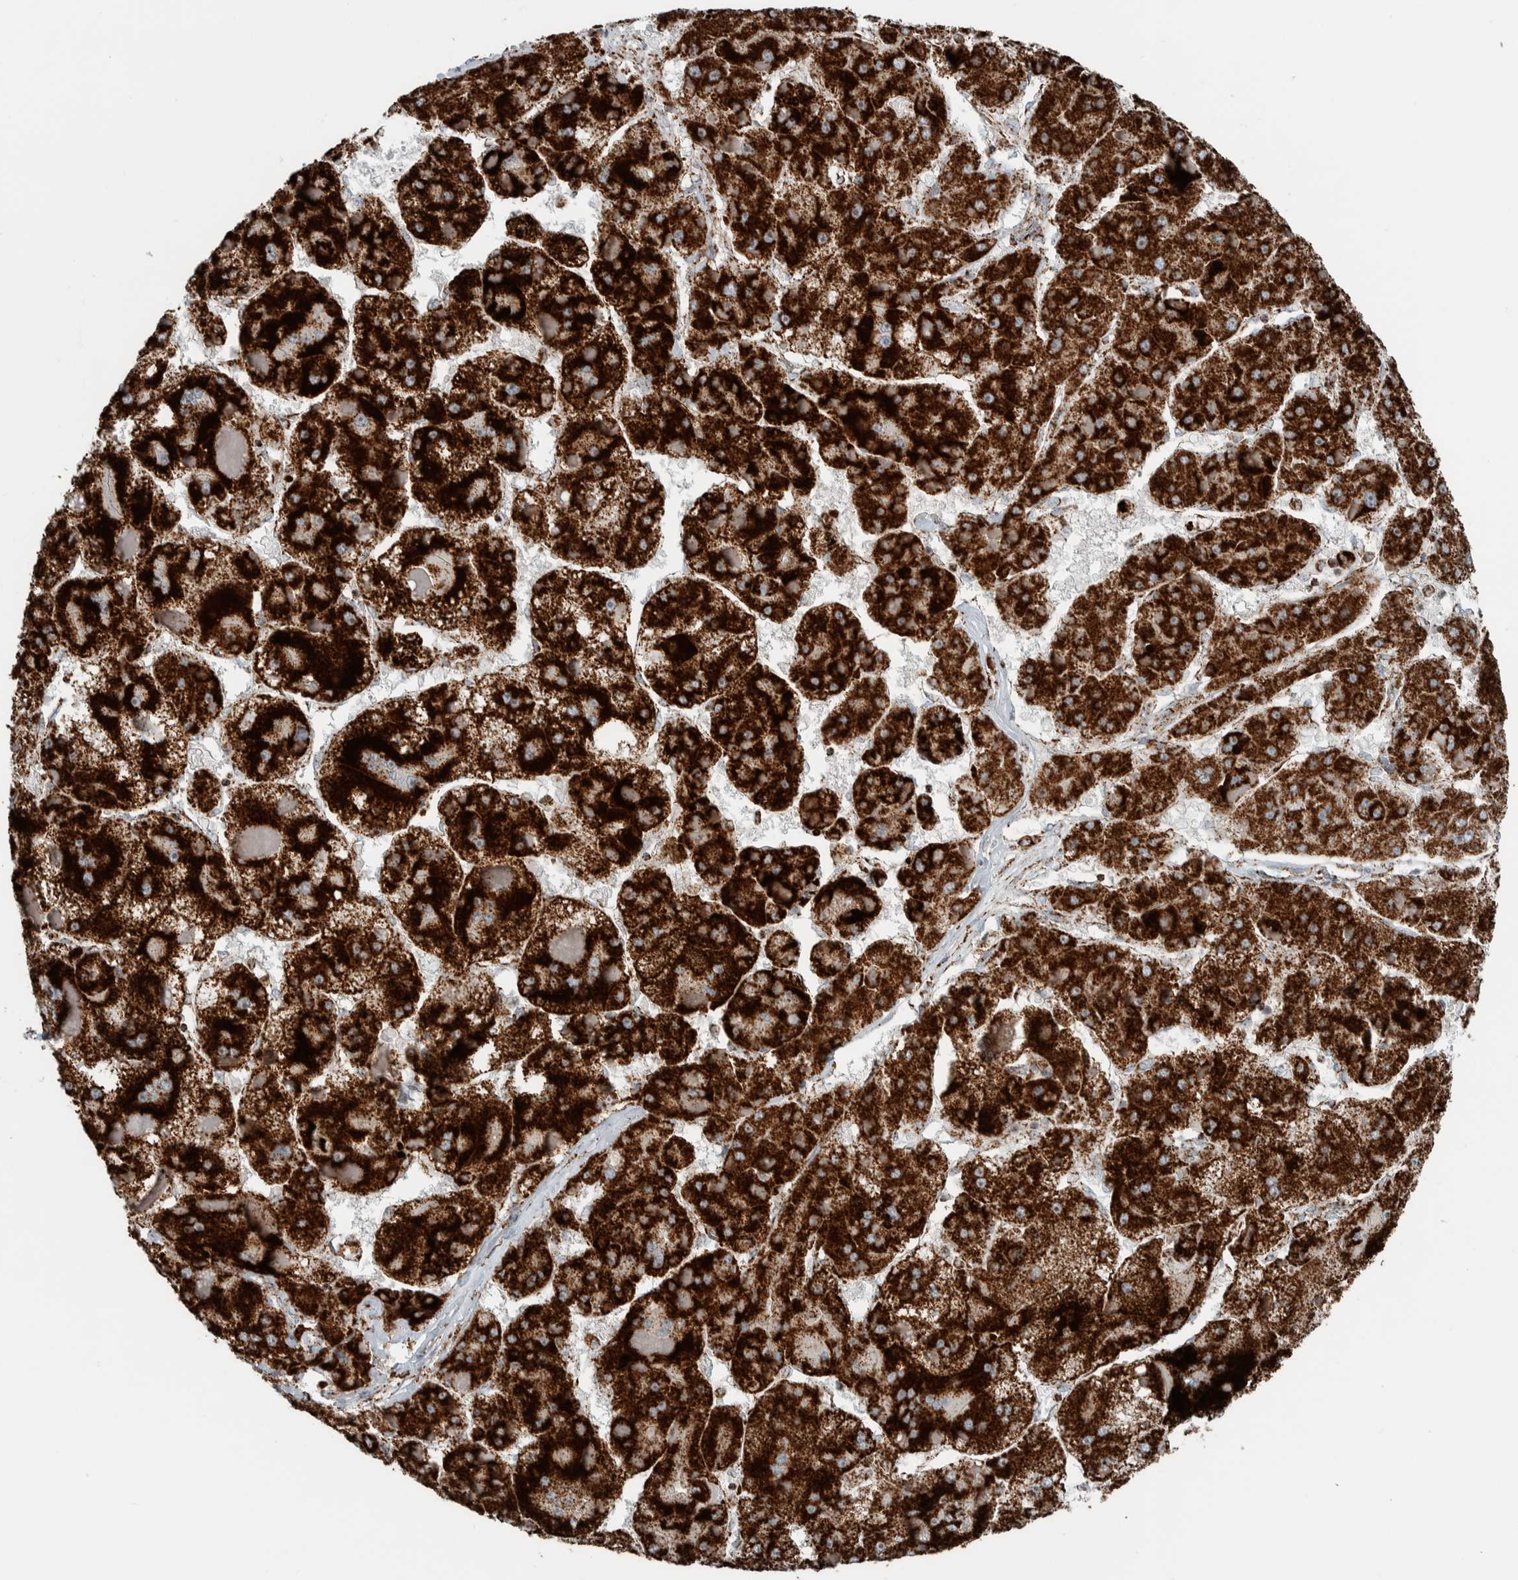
{"staining": {"intensity": "strong", "quantity": ">75%", "location": "cytoplasmic/membranous"}, "tissue": "liver cancer", "cell_type": "Tumor cells", "image_type": "cancer", "snomed": [{"axis": "morphology", "description": "Carcinoma, Hepatocellular, NOS"}, {"axis": "topography", "description": "Liver"}], "caption": "Hepatocellular carcinoma (liver) tissue displays strong cytoplasmic/membranous positivity in about >75% of tumor cells", "gene": "CNTROB", "patient": {"sex": "female", "age": 73}}